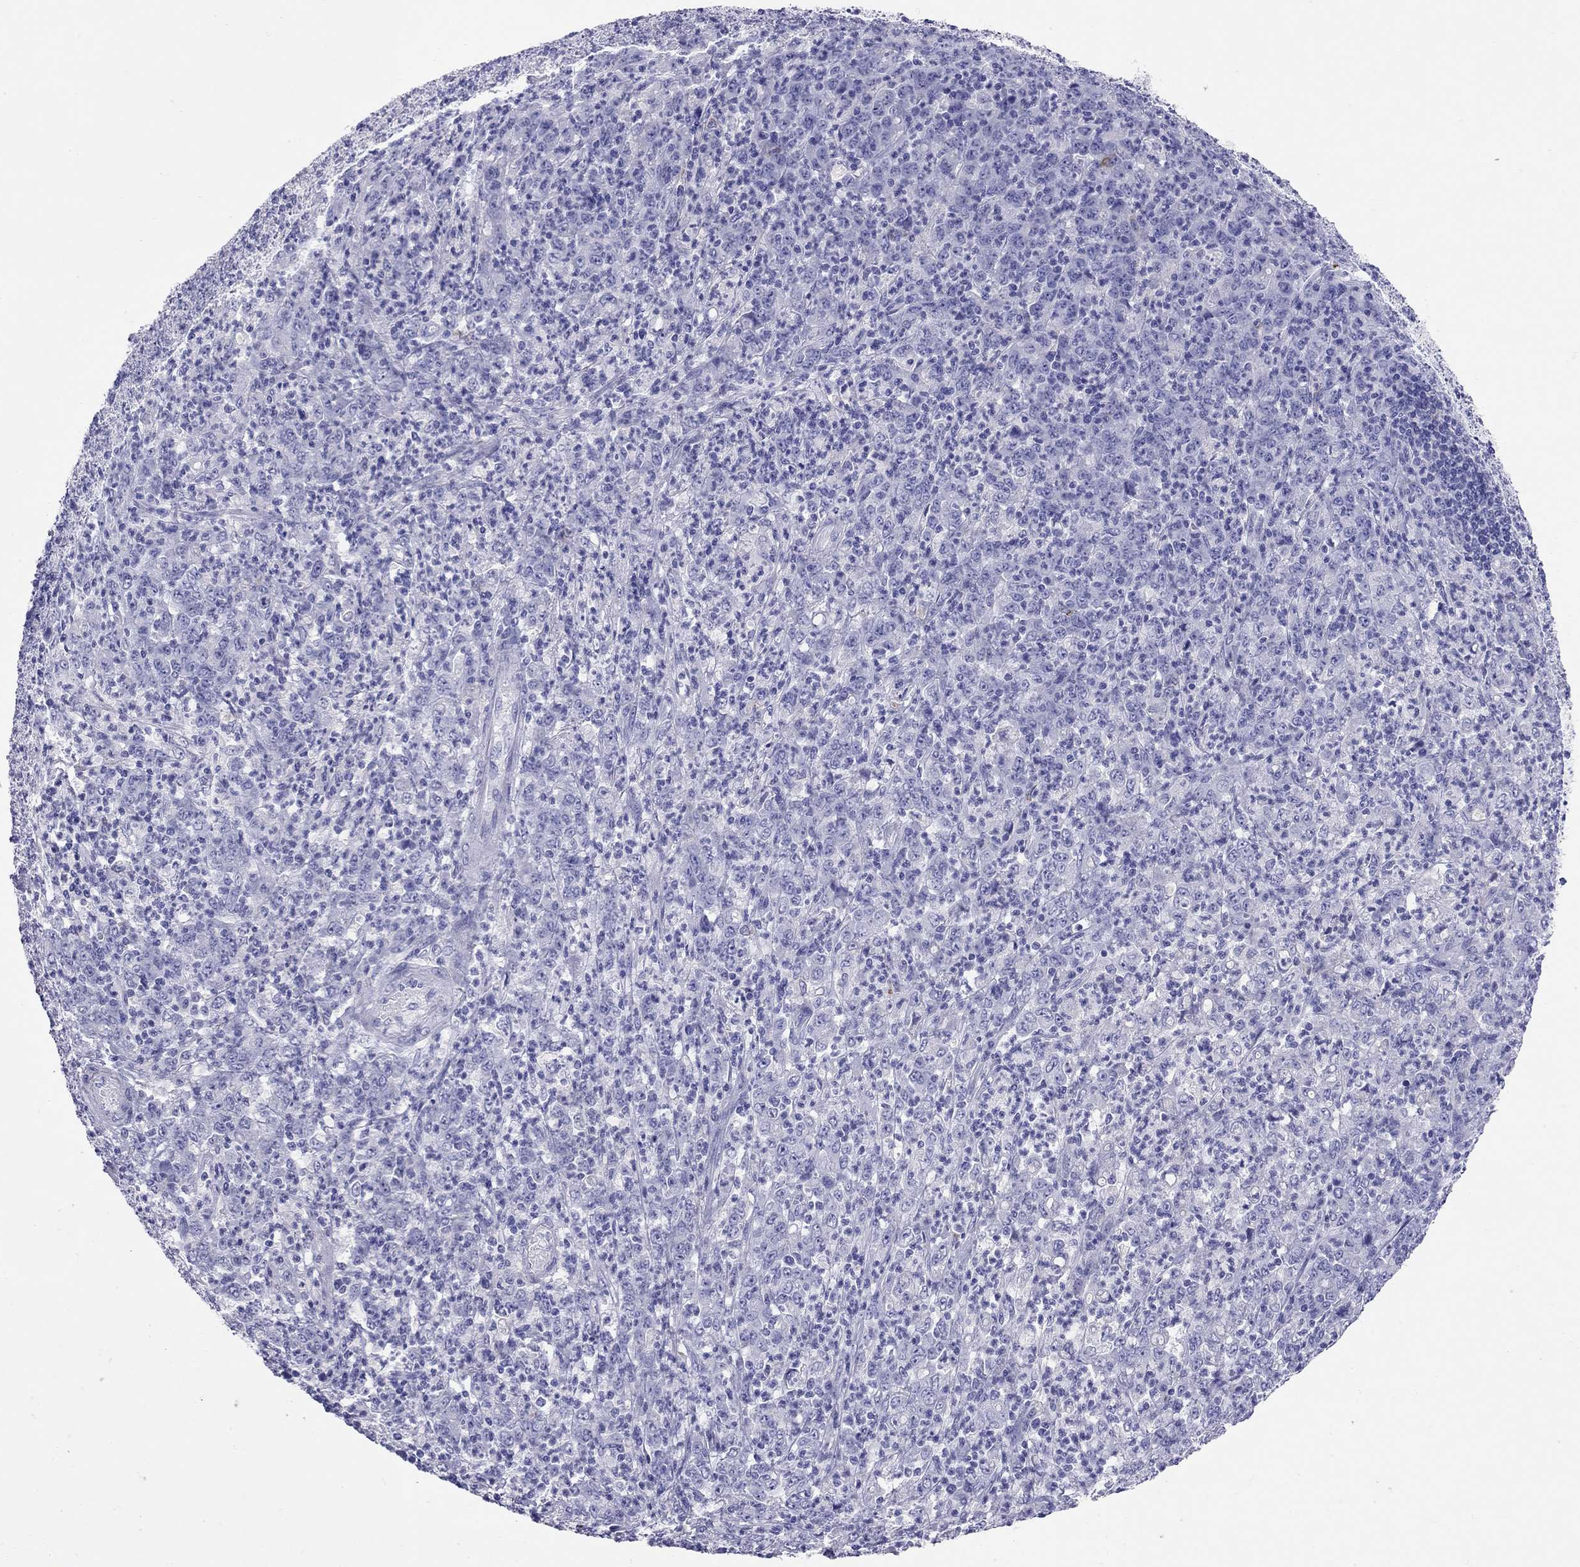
{"staining": {"intensity": "negative", "quantity": "none", "location": "none"}, "tissue": "stomach cancer", "cell_type": "Tumor cells", "image_type": "cancer", "snomed": [{"axis": "morphology", "description": "Adenocarcinoma, NOS"}, {"axis": "topography", "description": "Stomach, lower"}], "caption": "The IHC photomicrograph has no significant expression in tumor cells of adenocarcinoma (stomach) tissue. (DAB immunohistochemistry (IHC) visualized using brightfield microscopy, high magnification).", "gene": "HLA-DQB2", "patient": {"sex": "female", "age": 71}}